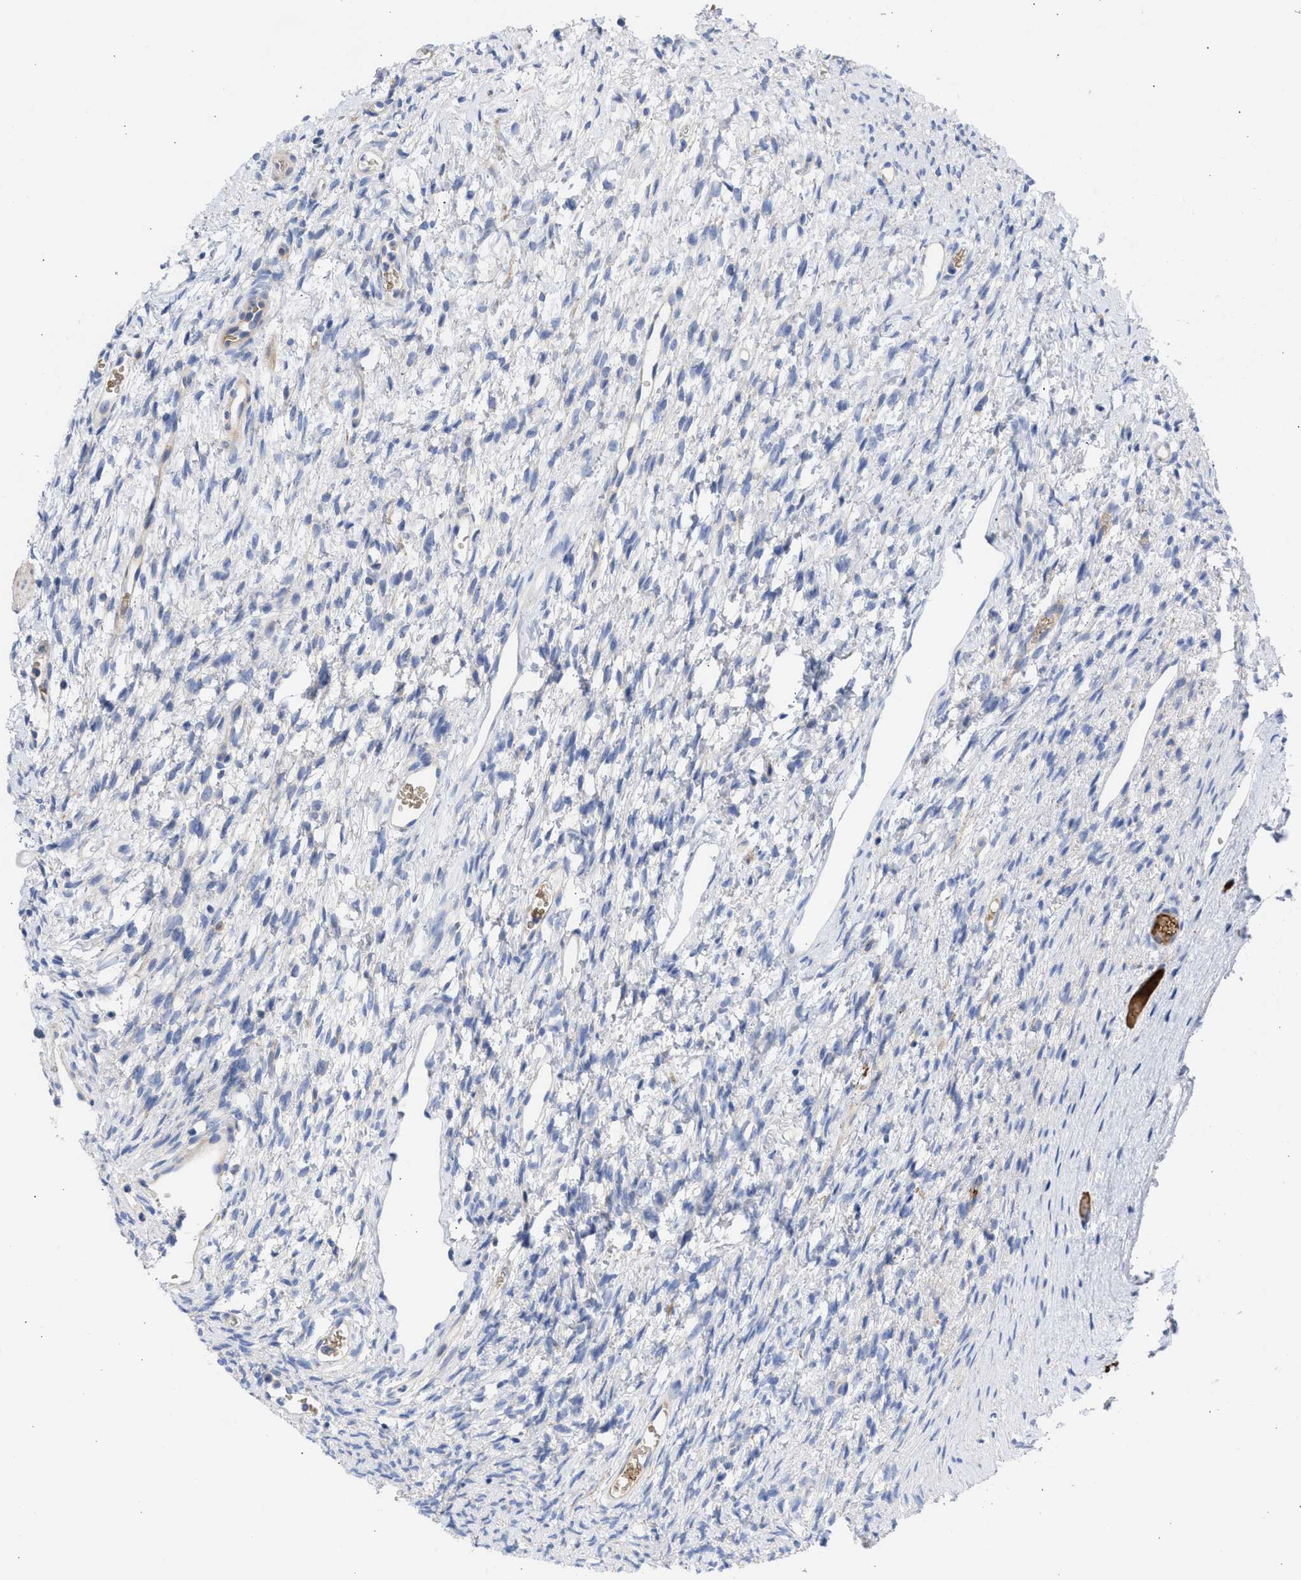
{"staining": {"intensity": "weak", "quantity": "25%-75%", "location": "cytoplasmic/membranous"}, "tissue": "ovary", "cell_type": "Follicle cells", "image_type": "normal", "snomed": [{"axis": "morphology", "description": "Normal tissue, NOS"}, {"axis": "topography", "description": "Ovary"}], "caption": "Follicle cells show low levels of weak cytoplasmic/membranous staining in about 25%-75% of cells in benign ovary. (DAB (3,3'-diaminobenzidine) IHC with brightfield microscopy, high magnification).", "gene": "BTG3", "patient": {"sex": "female", "age": 33}}